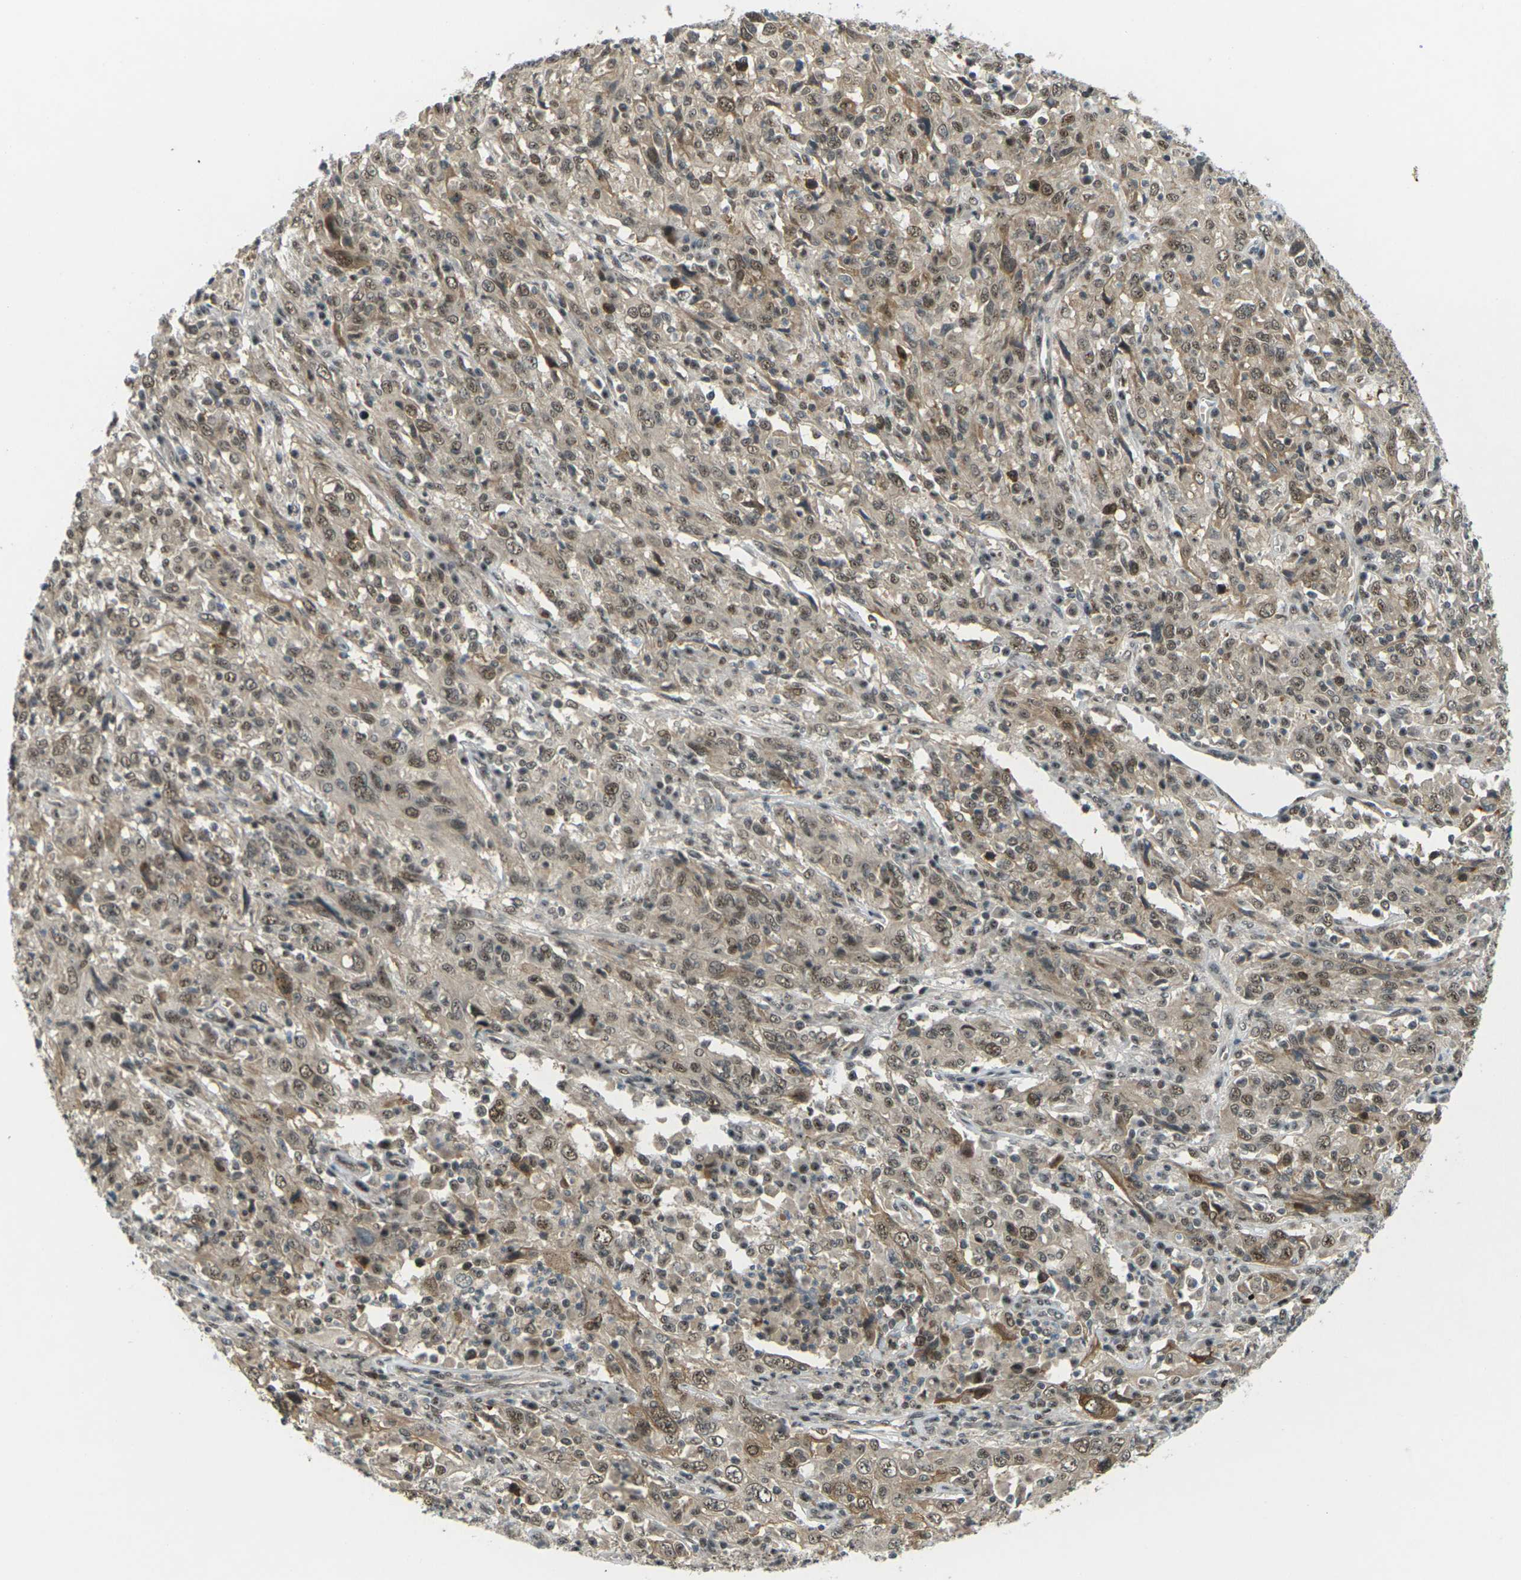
{"staining": {"intensity": "moderate", "quantity": ">75%", "location": "cytoplasmic/membranous,nuclear"}, "tissue": "cervical cancer", "cell_type": "Tumor cells", "image_type": "cancer", "snomed": [{"axis": "morphology", "description": "Squamous cell carcinoma, NOS"}, {"axis": "topography", "description": "Cervix"}], "caption": "Cervical cancer tissue displays moderate cytoplasmic/membranous and nuclear expression in about >75% of tumor cells (Stains: DAB in brown, nuclei in blue, Microscopy: brightfield microscopy at high magnification).", "gene": "UBE2S", "patient": {"sex": "female", "age": 46}}